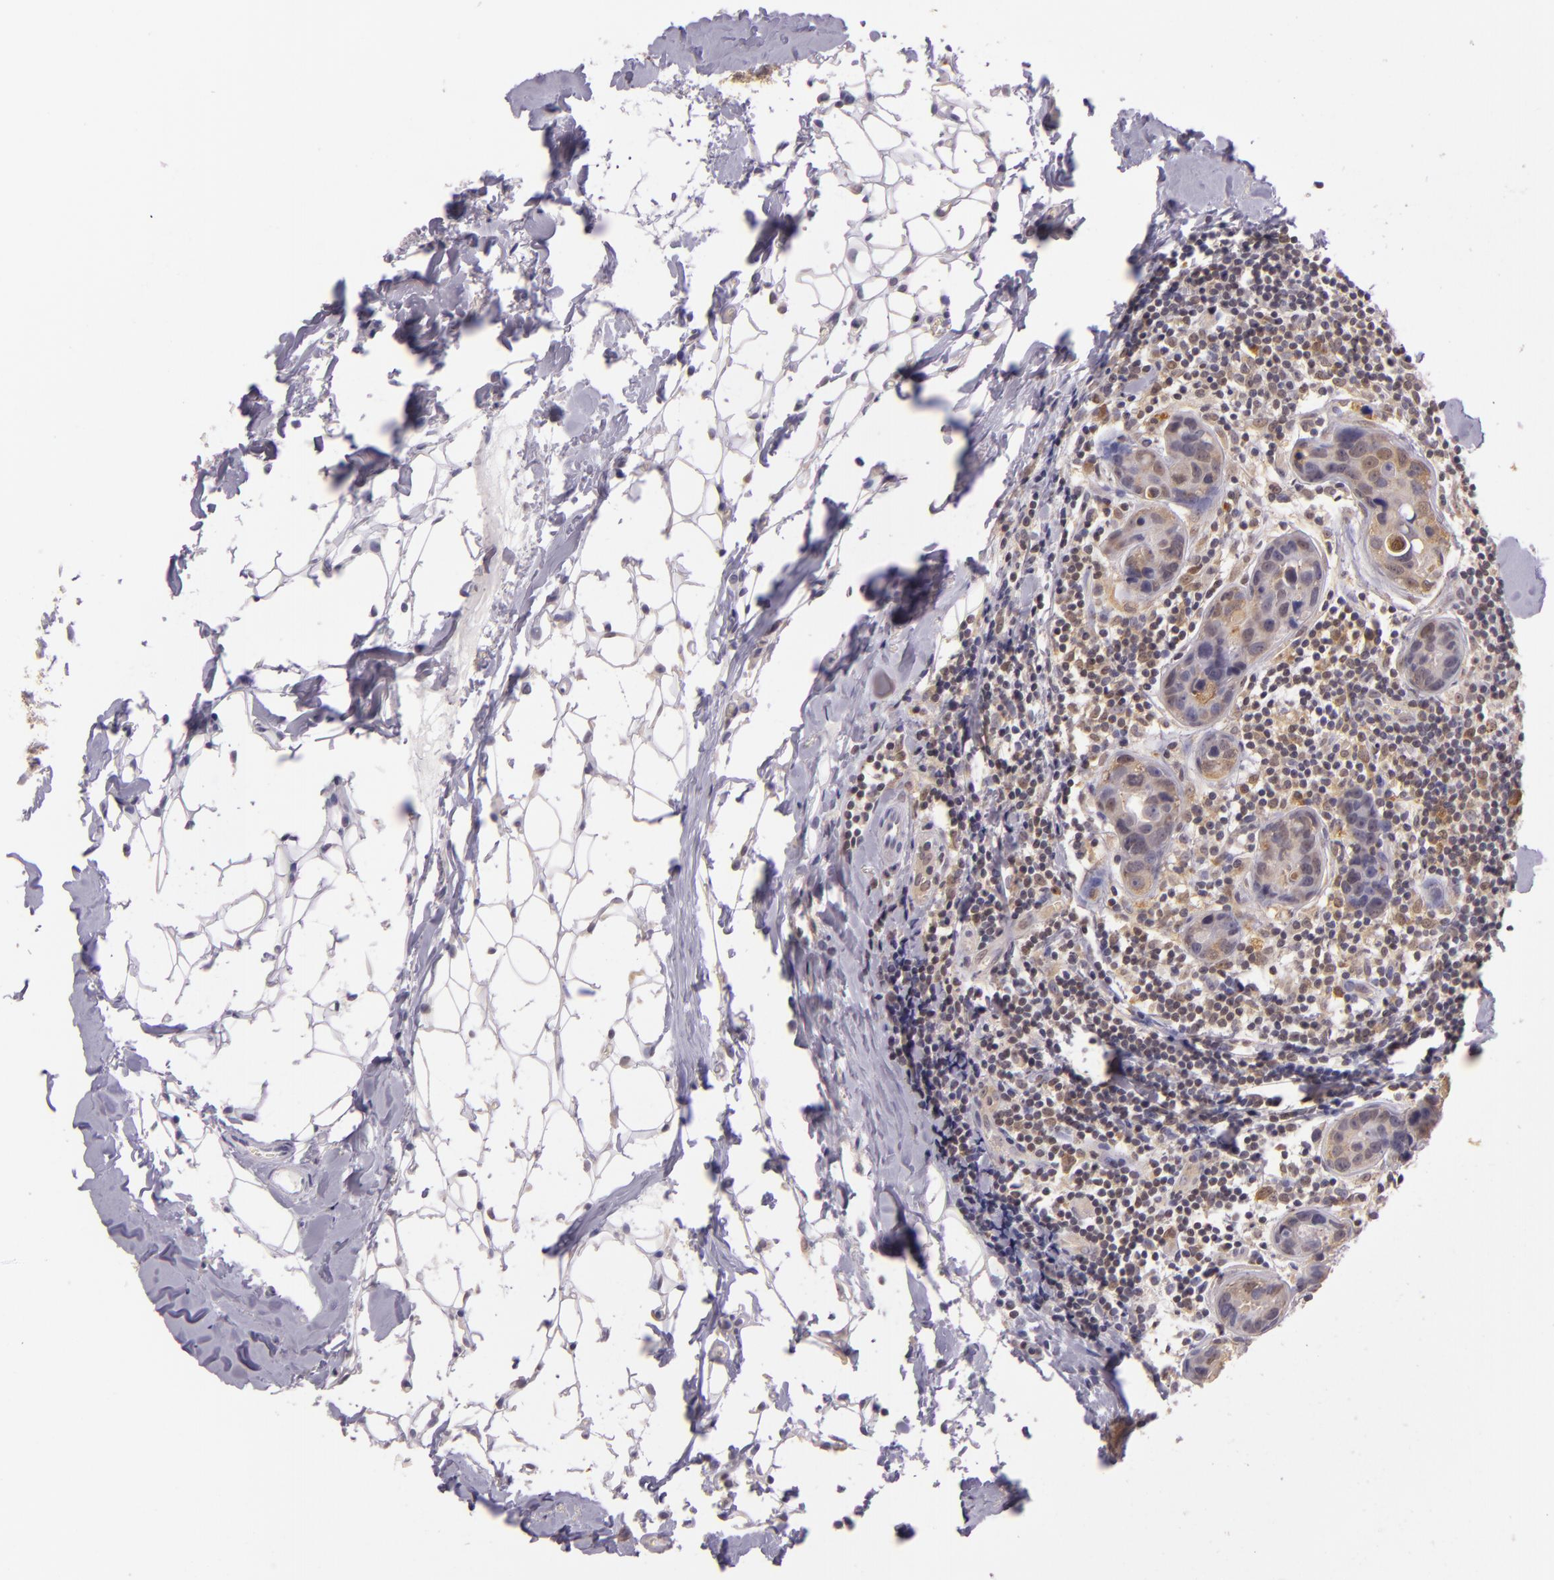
{"staining": {"intensity": "moderate", "quantity": "25%-75%", "location": "cytoplasmic/membranous,nuclear"}, "tissue": "breast cancer", "cell_type": "Tumor cells", "image_type": "cancer", "snomed": [{"axis": "morphology", "description": "Duct carcinoma"}, {"axis": "topography", "description": "Breast"}], "caption": "IHC of human invasive ductal carcinoma (breast) exhibits medium levels of moderate cytoplasmic/membranous and nuclear positivity in approximately 25%-75% of tumor cells. The protein is stained brown, and the nuclei are stained in blue (DAB (3,3'-diaminobenzidine) IHC with brightfield microscopy, high magnification).", "gene": "HSPA8", "patient": {"sex": "female", "age": 24}}